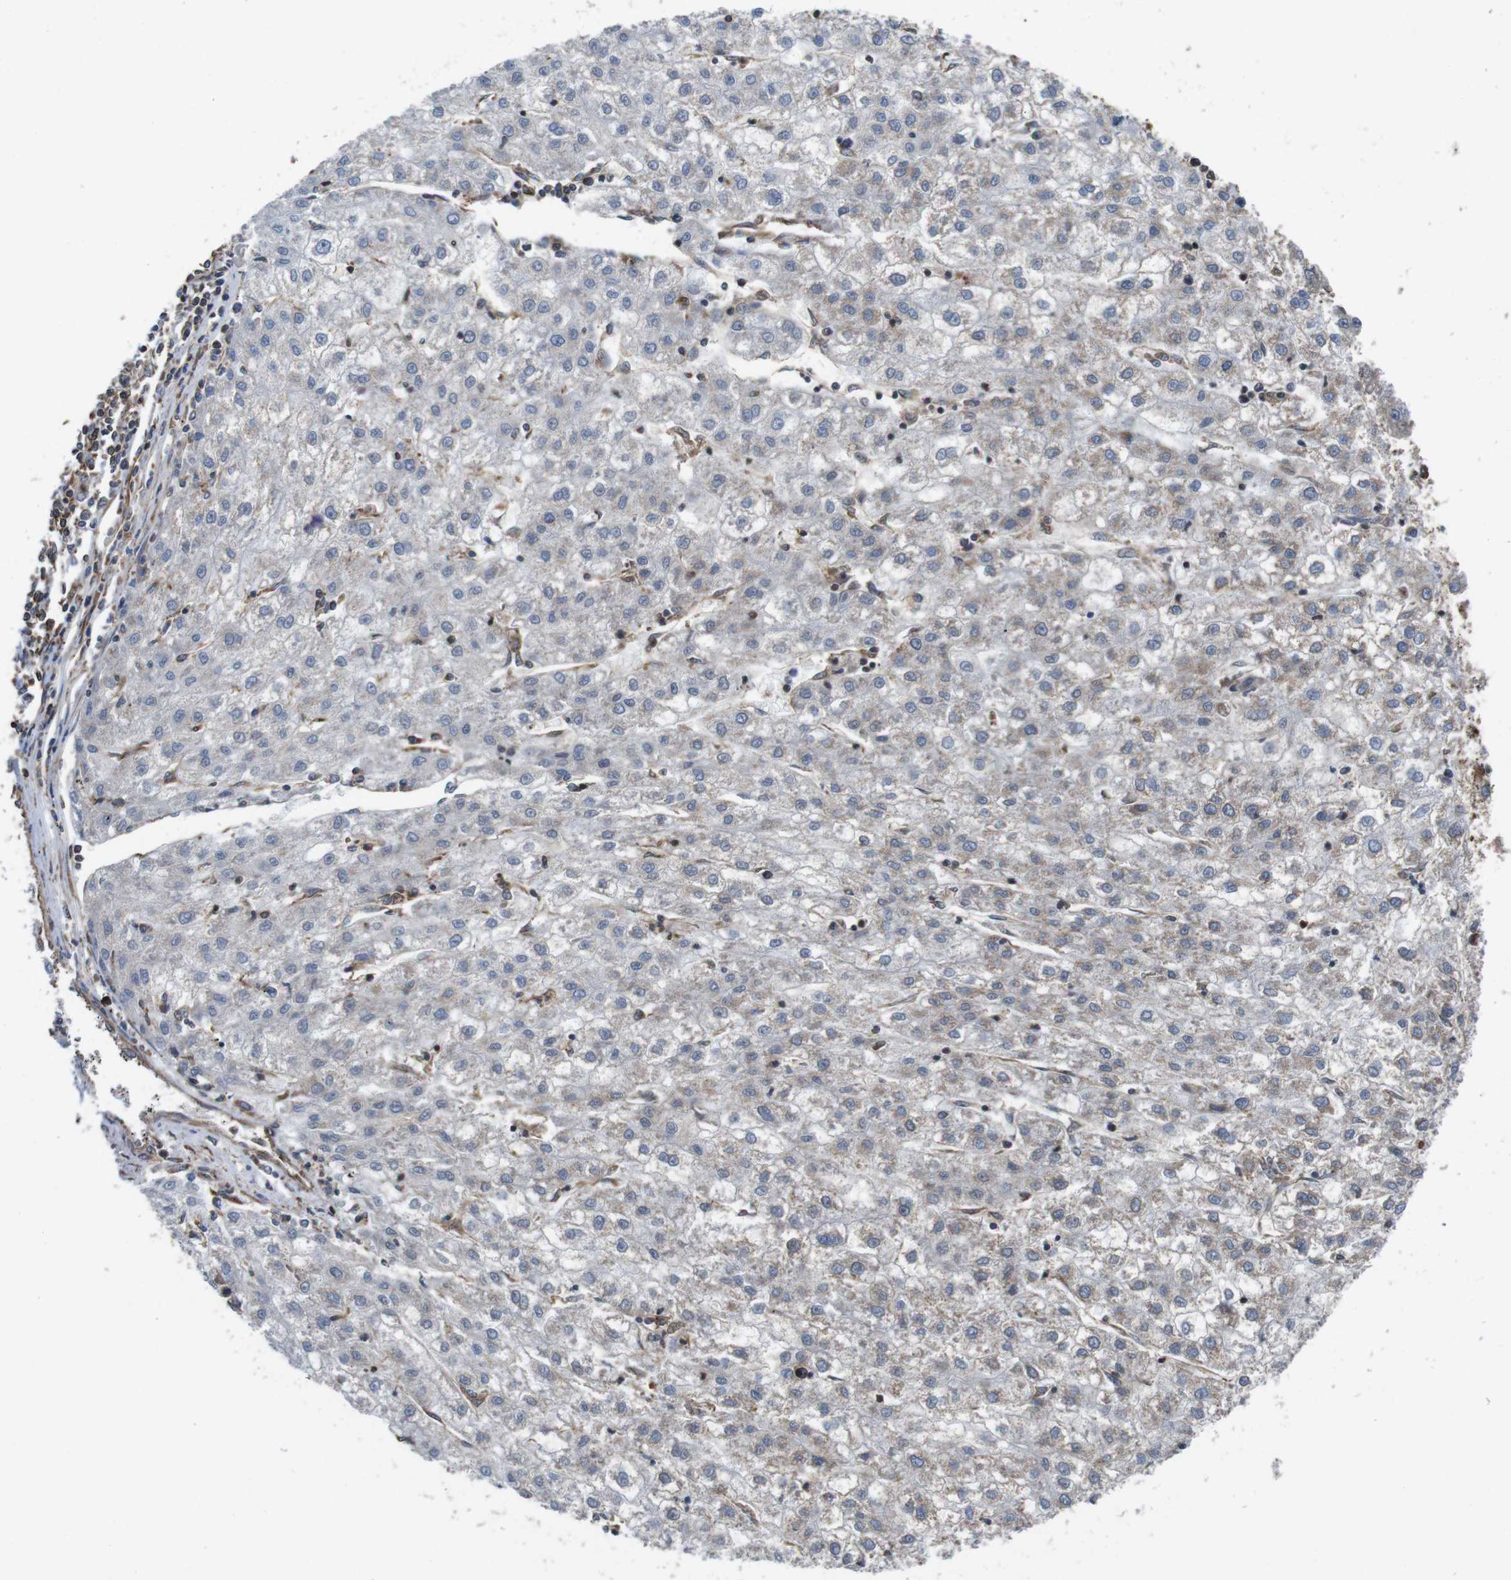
{"staining": {"intensity": "weak", "quantity": "<25%", "location": "cytoplasmic/membranous"}, "tissue": "liver cancer", "cell_type": "Tumor cells", "image_type": "cancer", "snomed": [{"axis": "morphology", "description": "Carcinoma, Hepatocellular, NOS"}, {"axis": "topography", "description": "Liver"}], "caption": "This is an immunohistochemistry (IHC) image of liver cancer. There is no expression in tumor cells.", "gene": "HK1", "patient": {"sex": "male", "age": 72}}